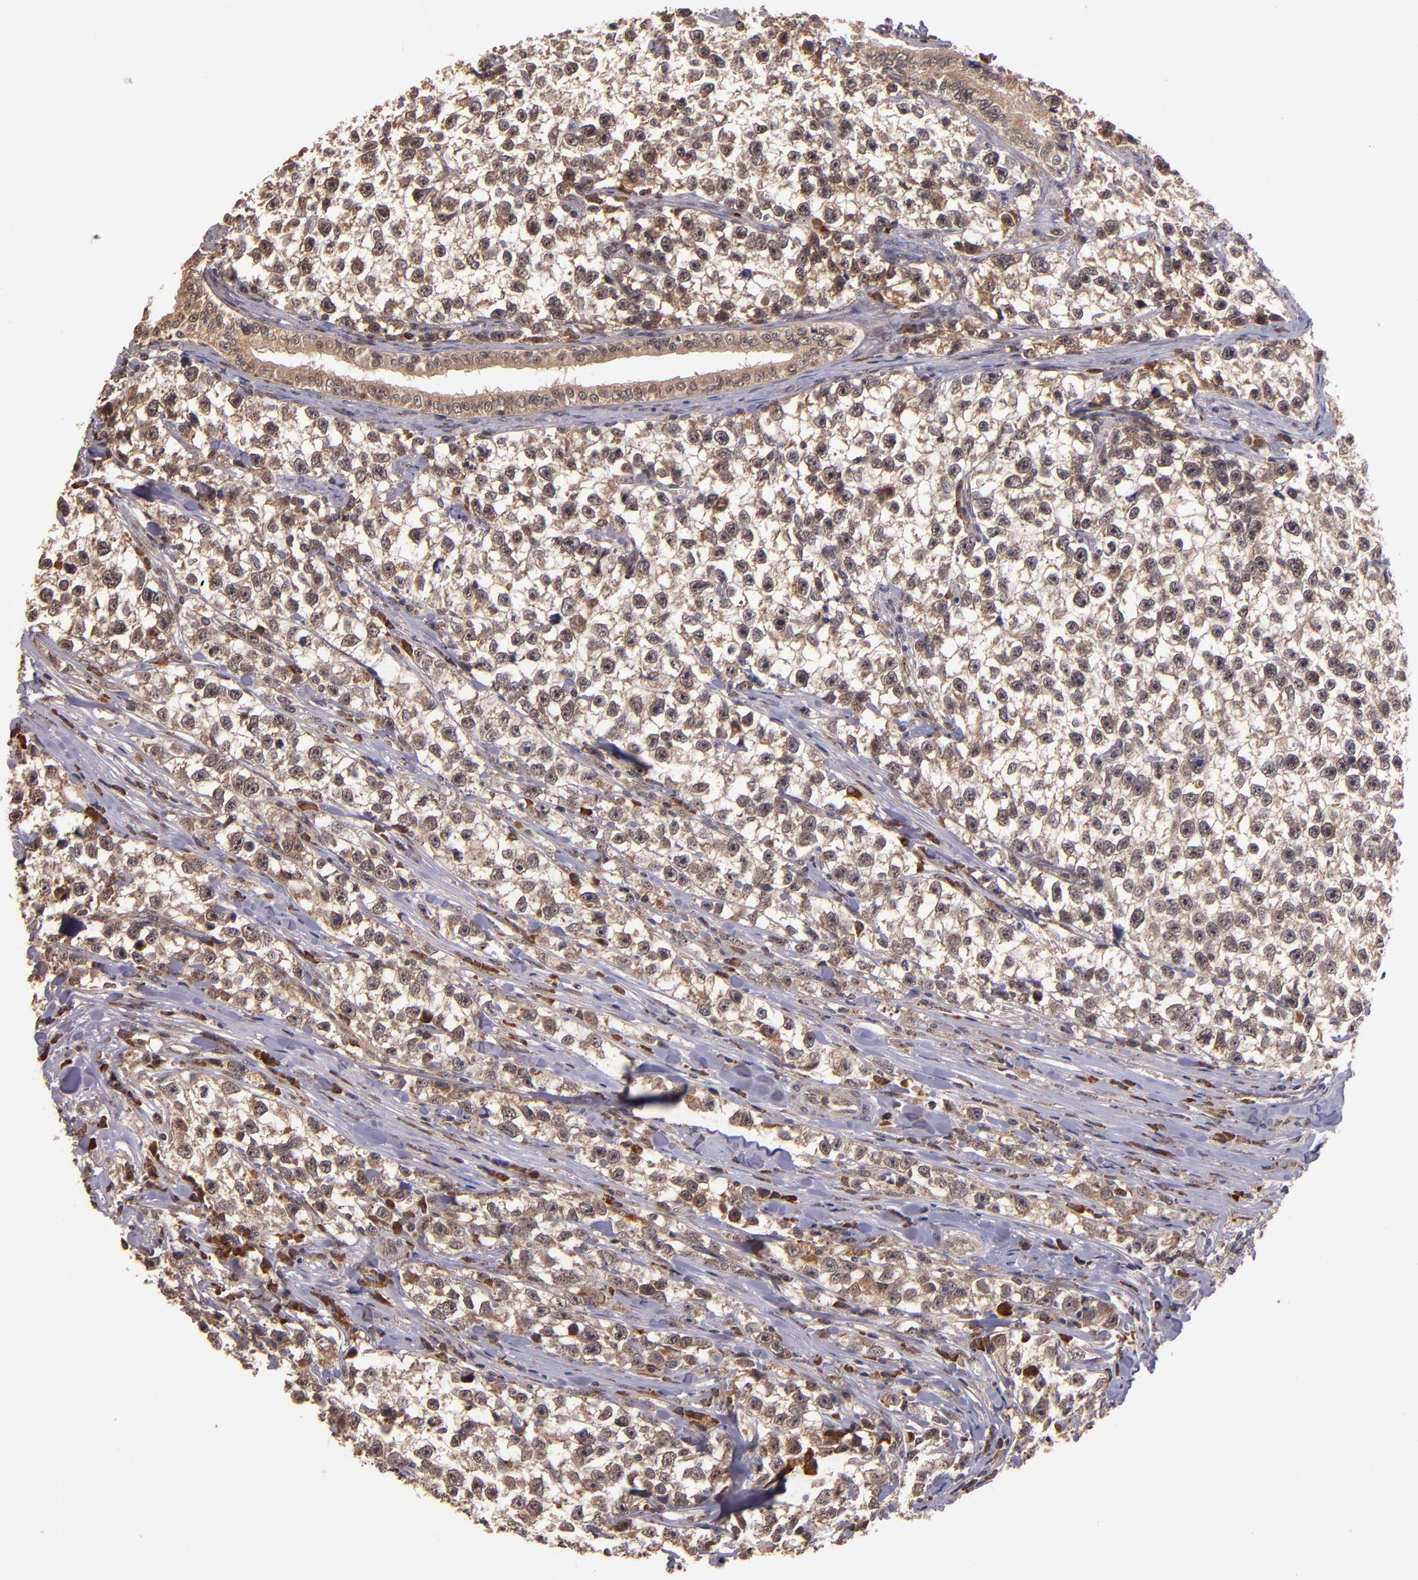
{"staining": {"intensity": "weak", "quantity": ">75%", "location": "cytoplasmic/membranous"}, "tissue": "testis cancer", "cell_type": "Tumor cells", "image_type": "cancer", "snomed": [{"axis": "morphology", "description": "Seminoma, NOS"}, {"axis": "morphology", "description": "Carcinoma, Embryonal, NOS"}, {"axis": "topography", "description": "Testis"}], "caption": "Immunohistochemistry (IHC) of seminoma (testis) shows low levels of weak cytoplasmic/membranous positivity in approximately >75% of tumor cells. Ihc stains the protein of interest in brown and the nuclei are stained blue.", "gene": "RIOK3", "patient": {"sex": "male", "age": 30}}